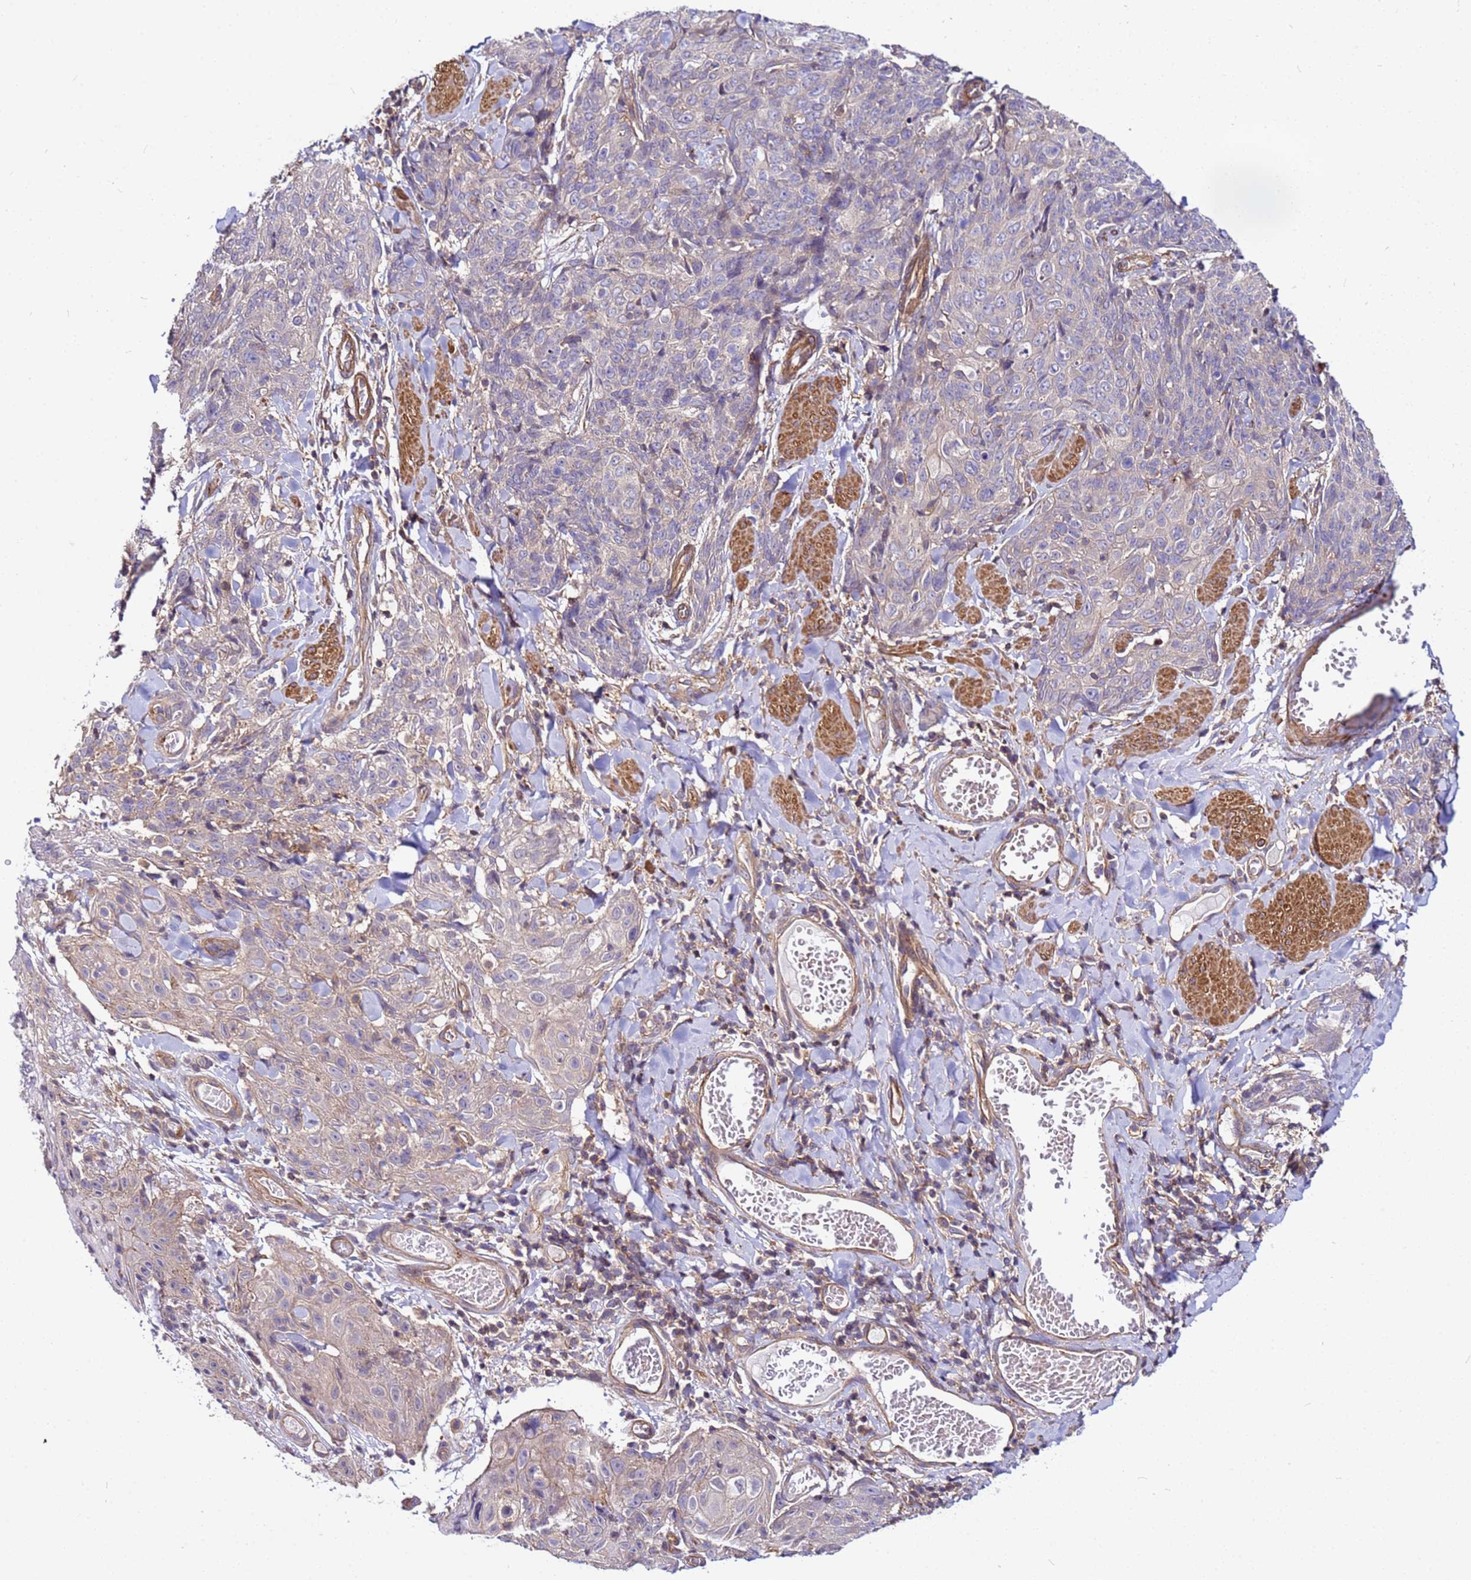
{"staining": {"intensity": "negative", "quantity": "none", "location": "none"}, "tissue": "skin cancer", "cell_type": "Tumor cells", "image_type": "cancer", "snomed": [{"axis": "morphology", "description": "Squamous cell carcinoma, NOS"}, {"axis": "topography", "description": "Skin"}, {"axis": "topography", "description": "Vulva"}], "caption": "This is an immunohistochemistry photomicrograph of skin squamous cell carcinoma. There is no positivity in tumor cells.", "gene": "STK38", "patient": {"sex": "female", "age": 85}}